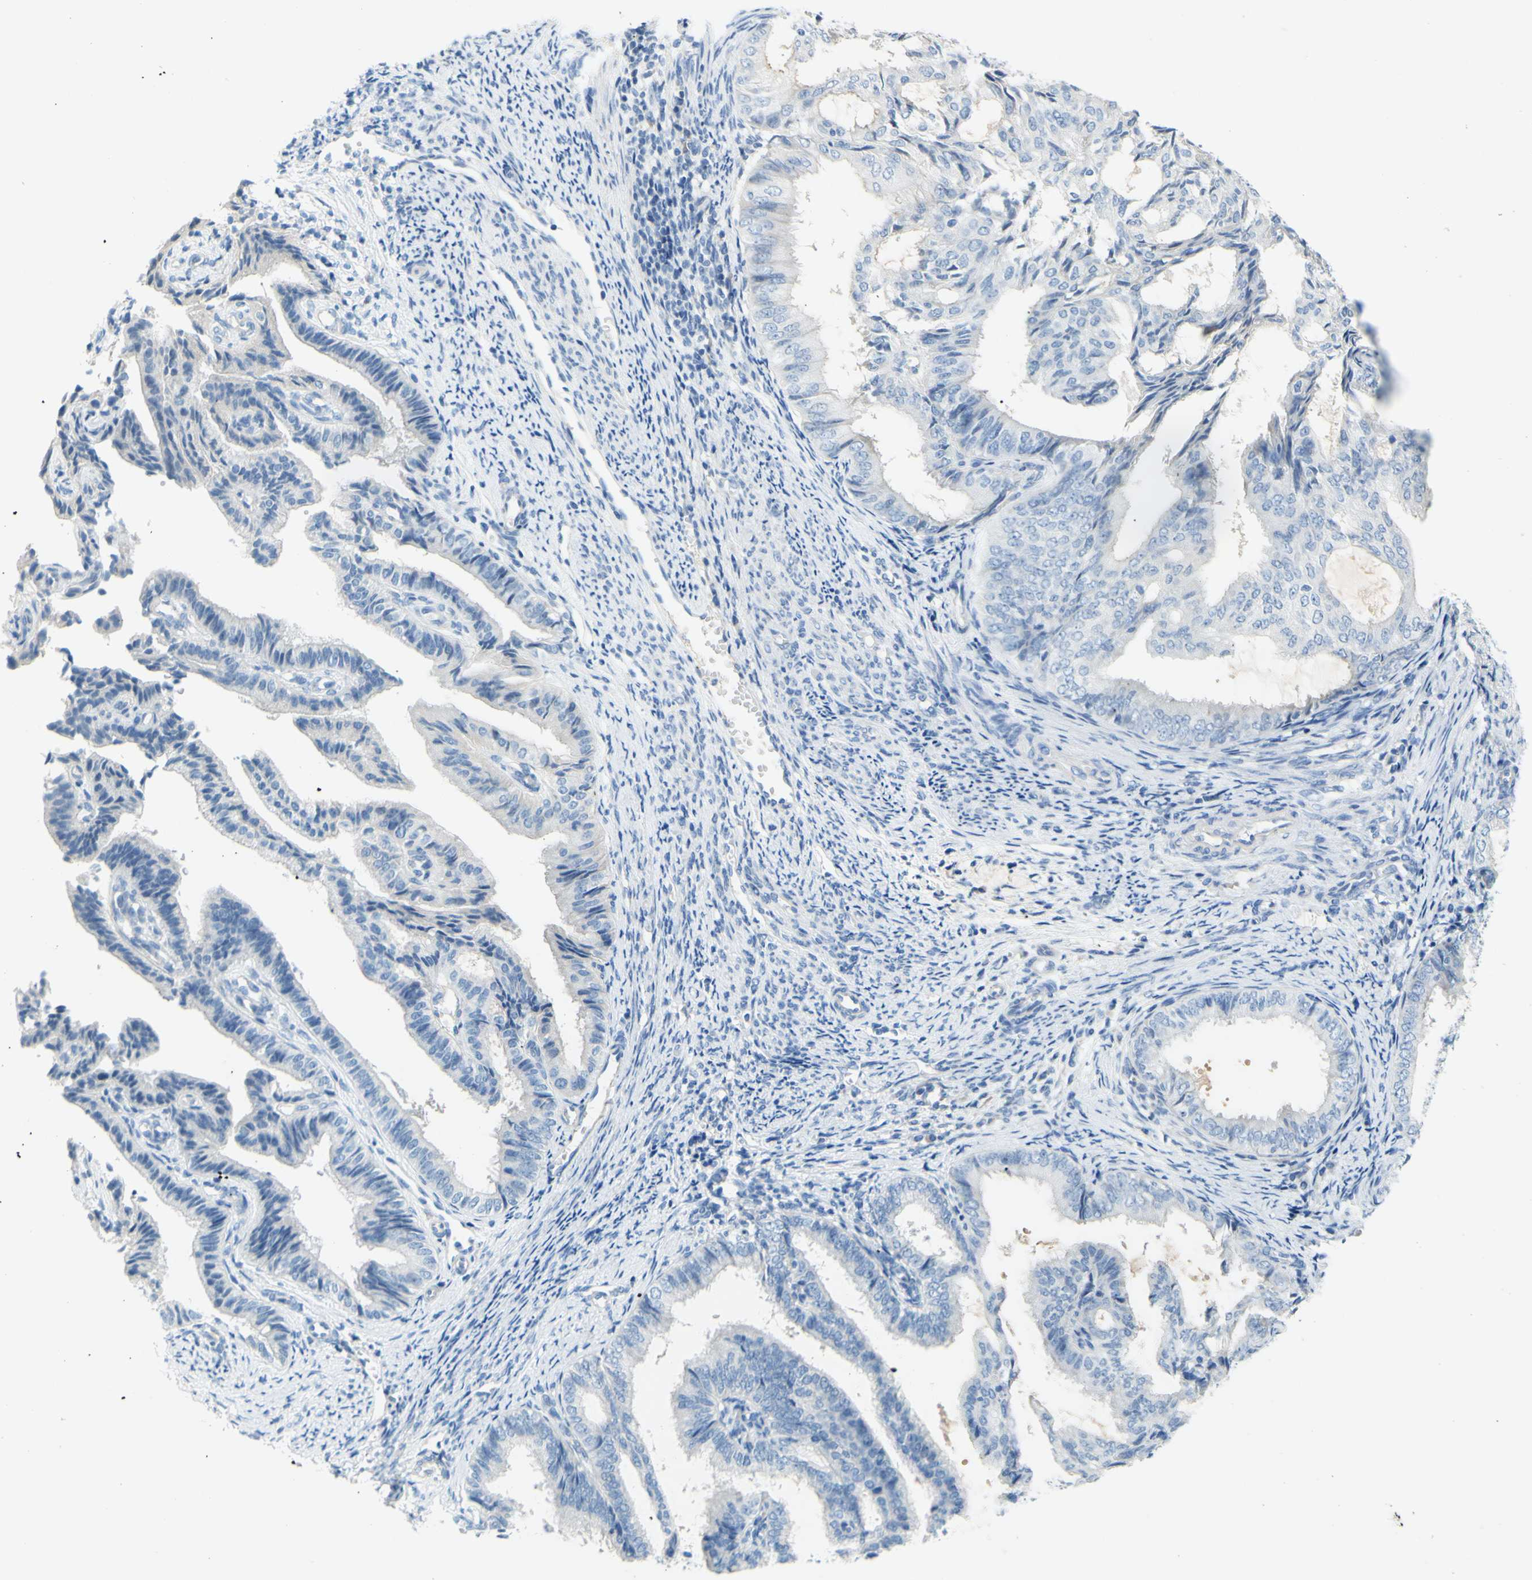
{"staining": {"intensity": "weak", "quantity": "<25%", "location": "cytoplasmic/membranous"}, "tissue": "endometrial cancer", "cell_type": "Tumor cells", "image_type": "cancer", "snomed": [{"axis": "morphology", "description": "Adenocarcinoma, NOS"}, {"axis": "topography", "description": "Endometrium"}], "caption": "Tumor cells show no significant protein expression in endometrial cancer (adenocarcinoma).", "gene": "SLC1A2", "patient": {"sex": "female", "age": 58}}